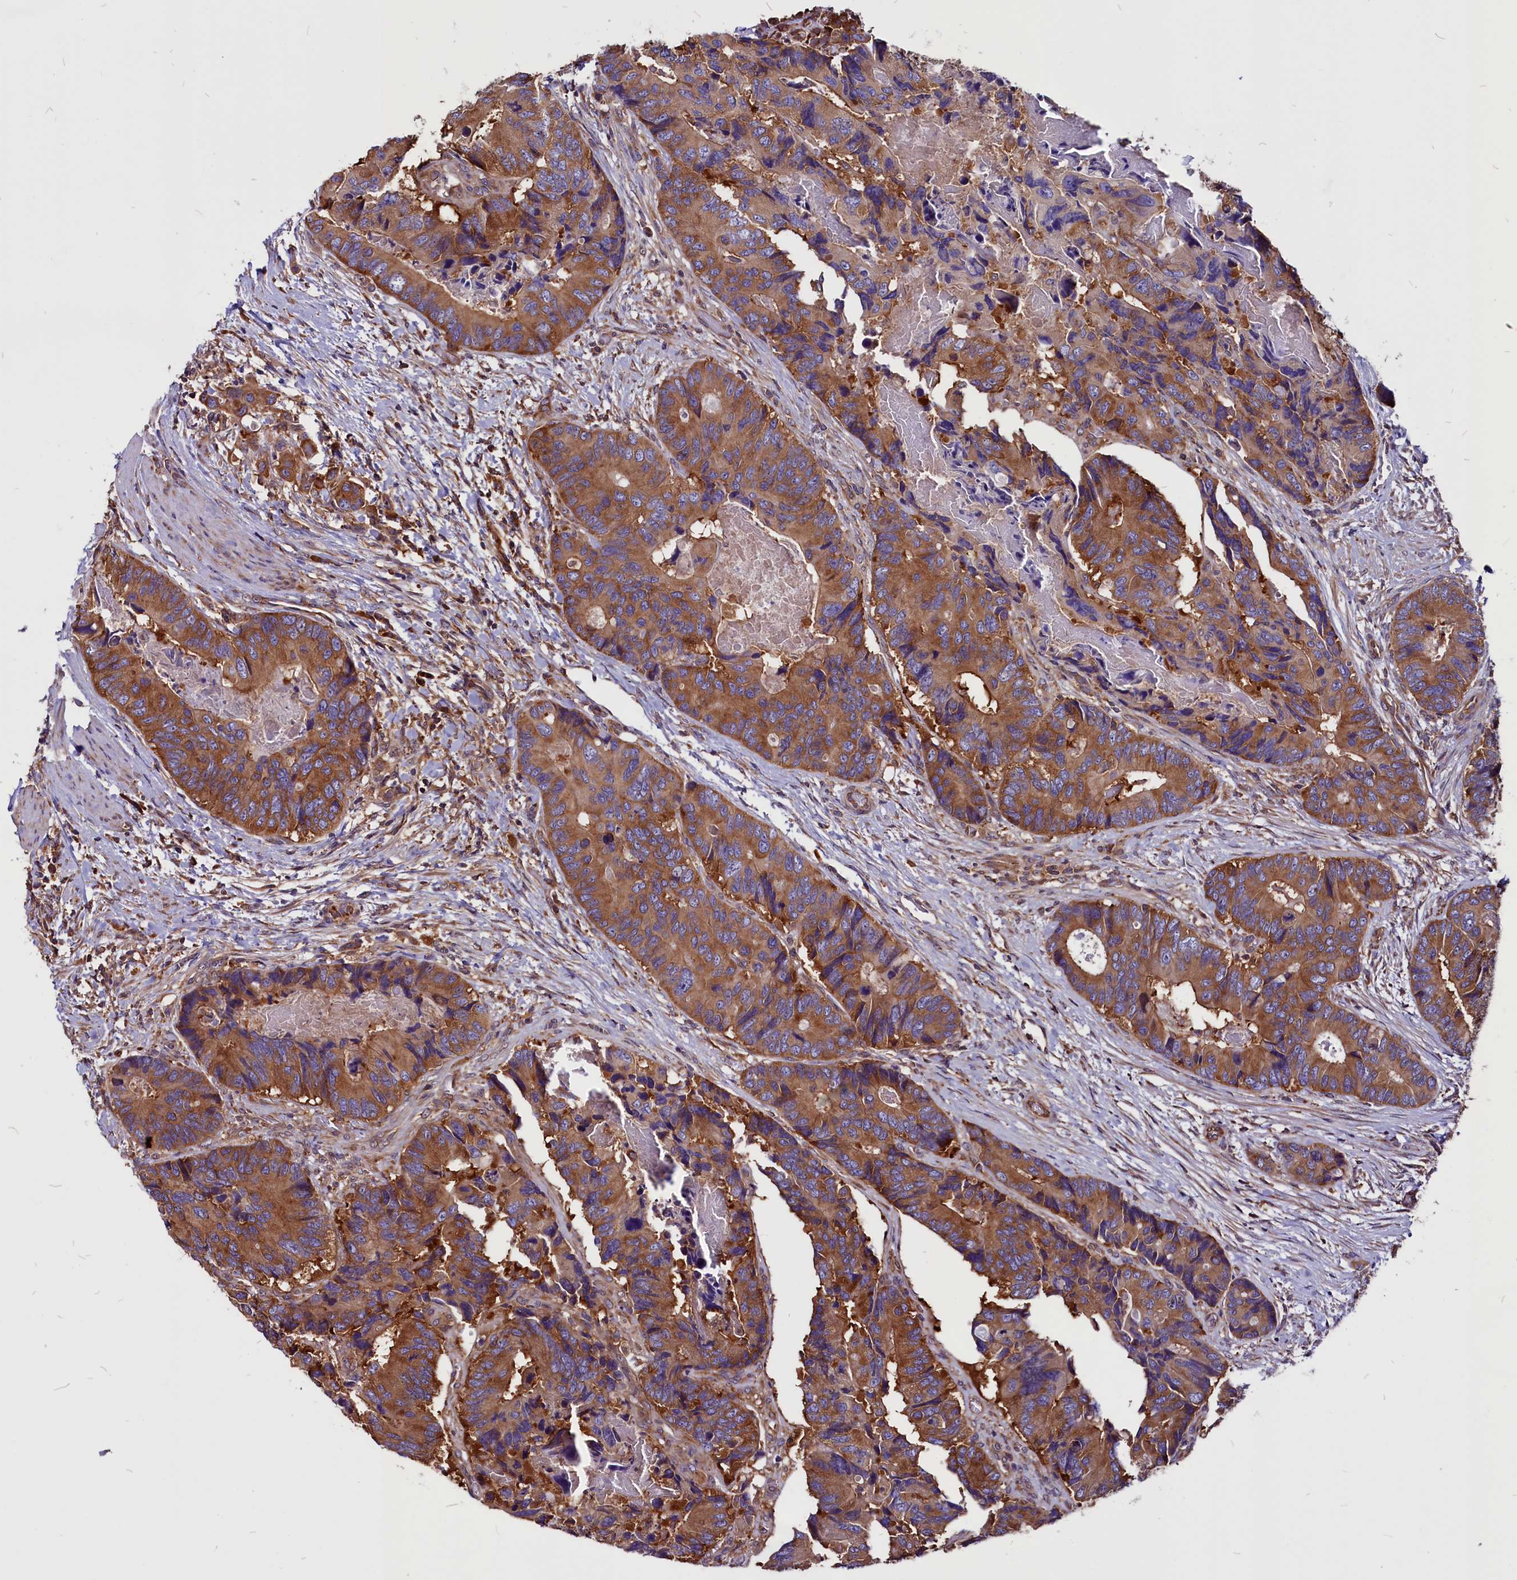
{"staining": {"intensity": "moderate", "quantity": ">75%", "location": "cytoplasmic/membranous"}, "tissue": "colorectal cancer", "cell_type": "Tumor cells", "image_type": "cancer", "snomed": [{"axis": "morphology", "description": "Adenocarcinoma, NOS"}, {"axis": "topography", "description": "Colon"}], "caption": "High-magnification brightfield microscopy of colorectal cancer (adenocarcinoma) stained with DAB (3,3'-diaminobenzidine) (brown) and counterstained with hematoxylin (blue). tumor cells exhibit moderate cytoplasmic/membranous expression is identified in approximately>75% of cells.", "gene": "EIF3G", "patient": {"sex": "male", "age": 84}}